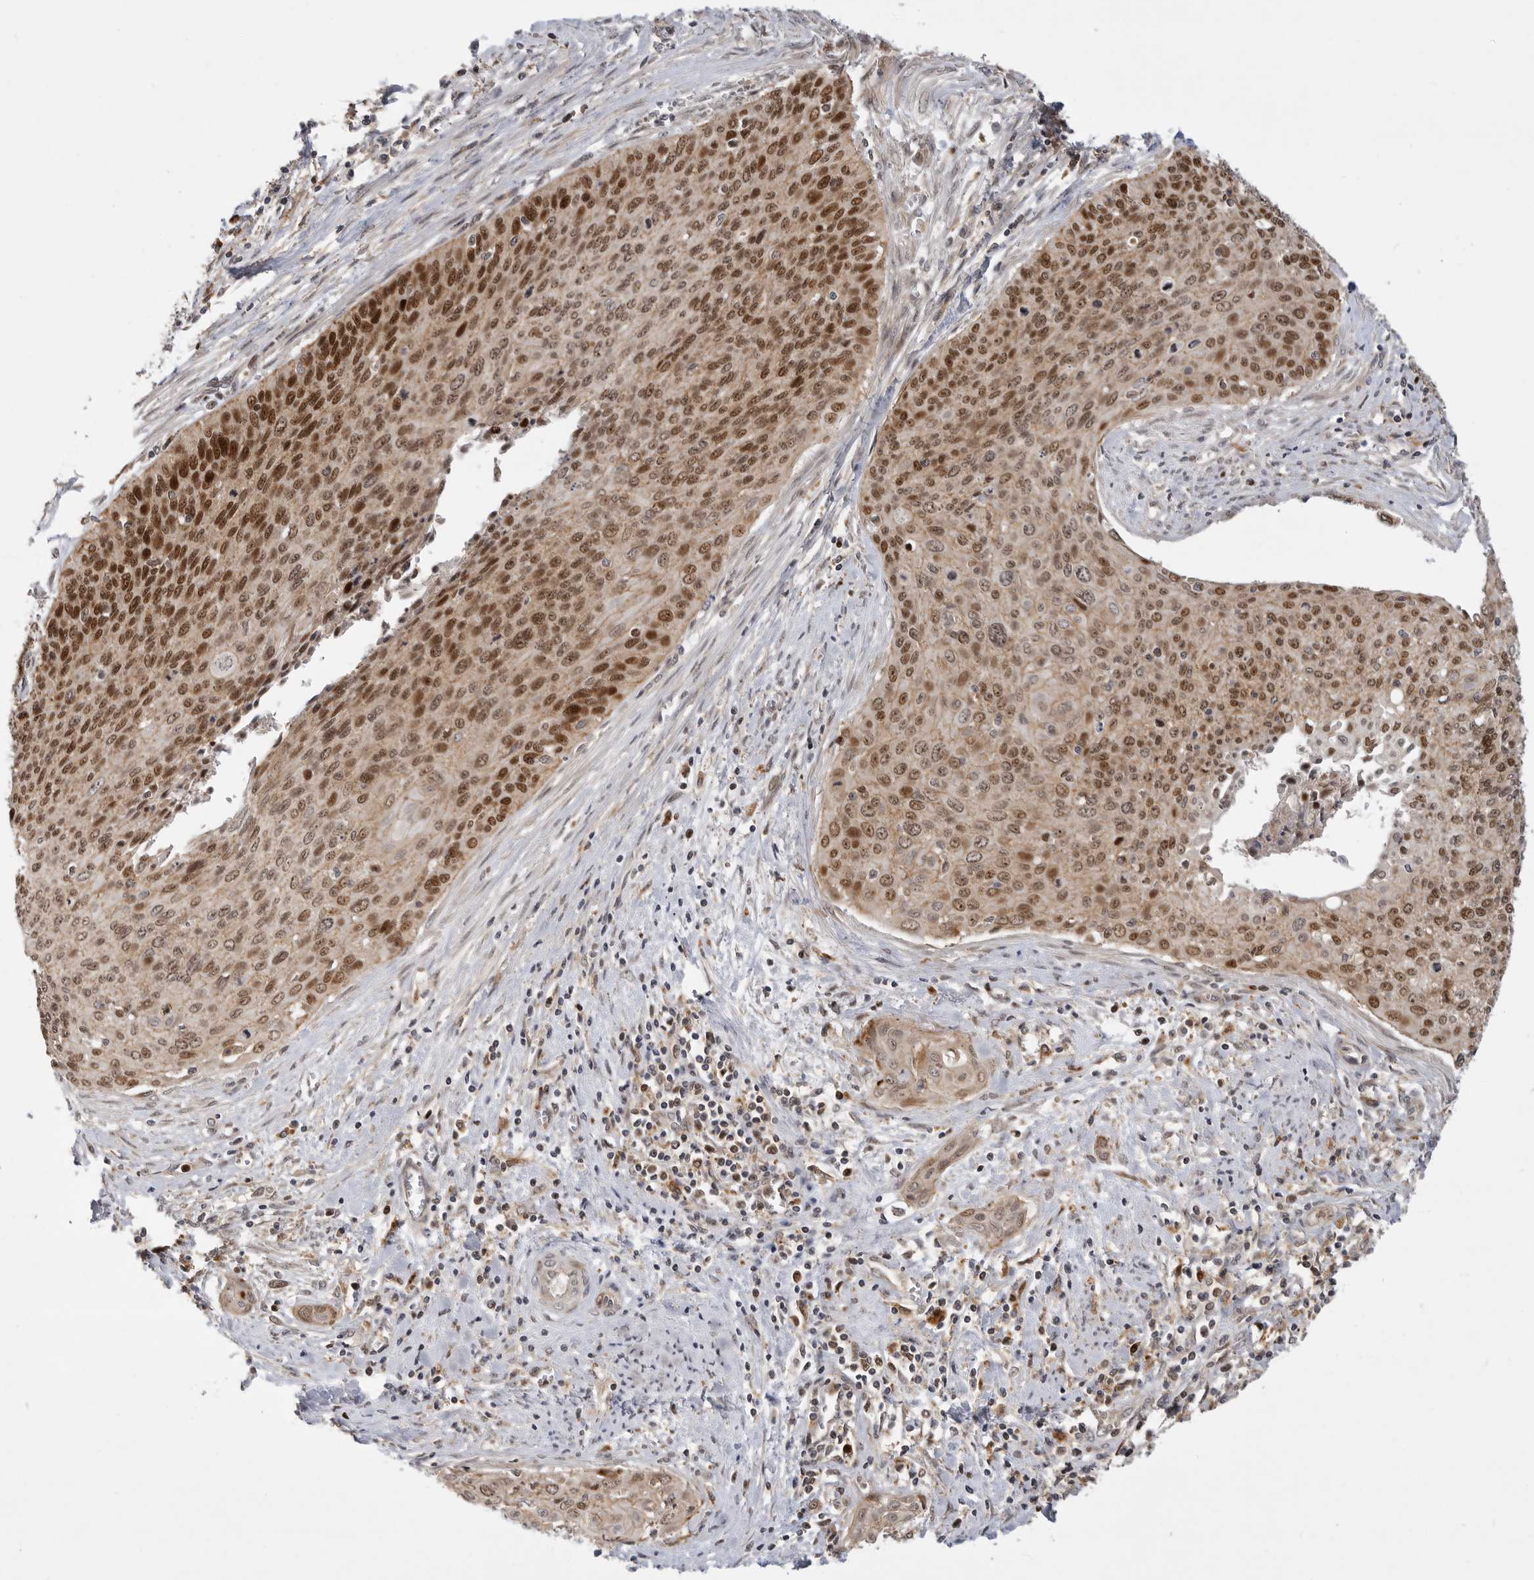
{"staining": {"intensity": "strong", "quantity": "25%-75%", "location": "nuclear"}, "tissue": "cervical cancer", "cell_type": "Tumor cells", "image_type": "cancer", "snomed": [{"axis": "morphology", "description": "Squamous cell carcinoma, NOS"}, {"axis": "topography", "description": "Cervix"}], "caption": "Immunohistochemistry (IHC) photomicrograph of neoplastic tissue: human squamous cell carcinoma (cervical) stained using IHC demonstrates high levels of strong protein expression localized specifically in the nuclear of tumor cells, appearing as a nuclear brown color.", "gene": "CSNK1G3", "patient": {"sex": "female", "age": 55}}